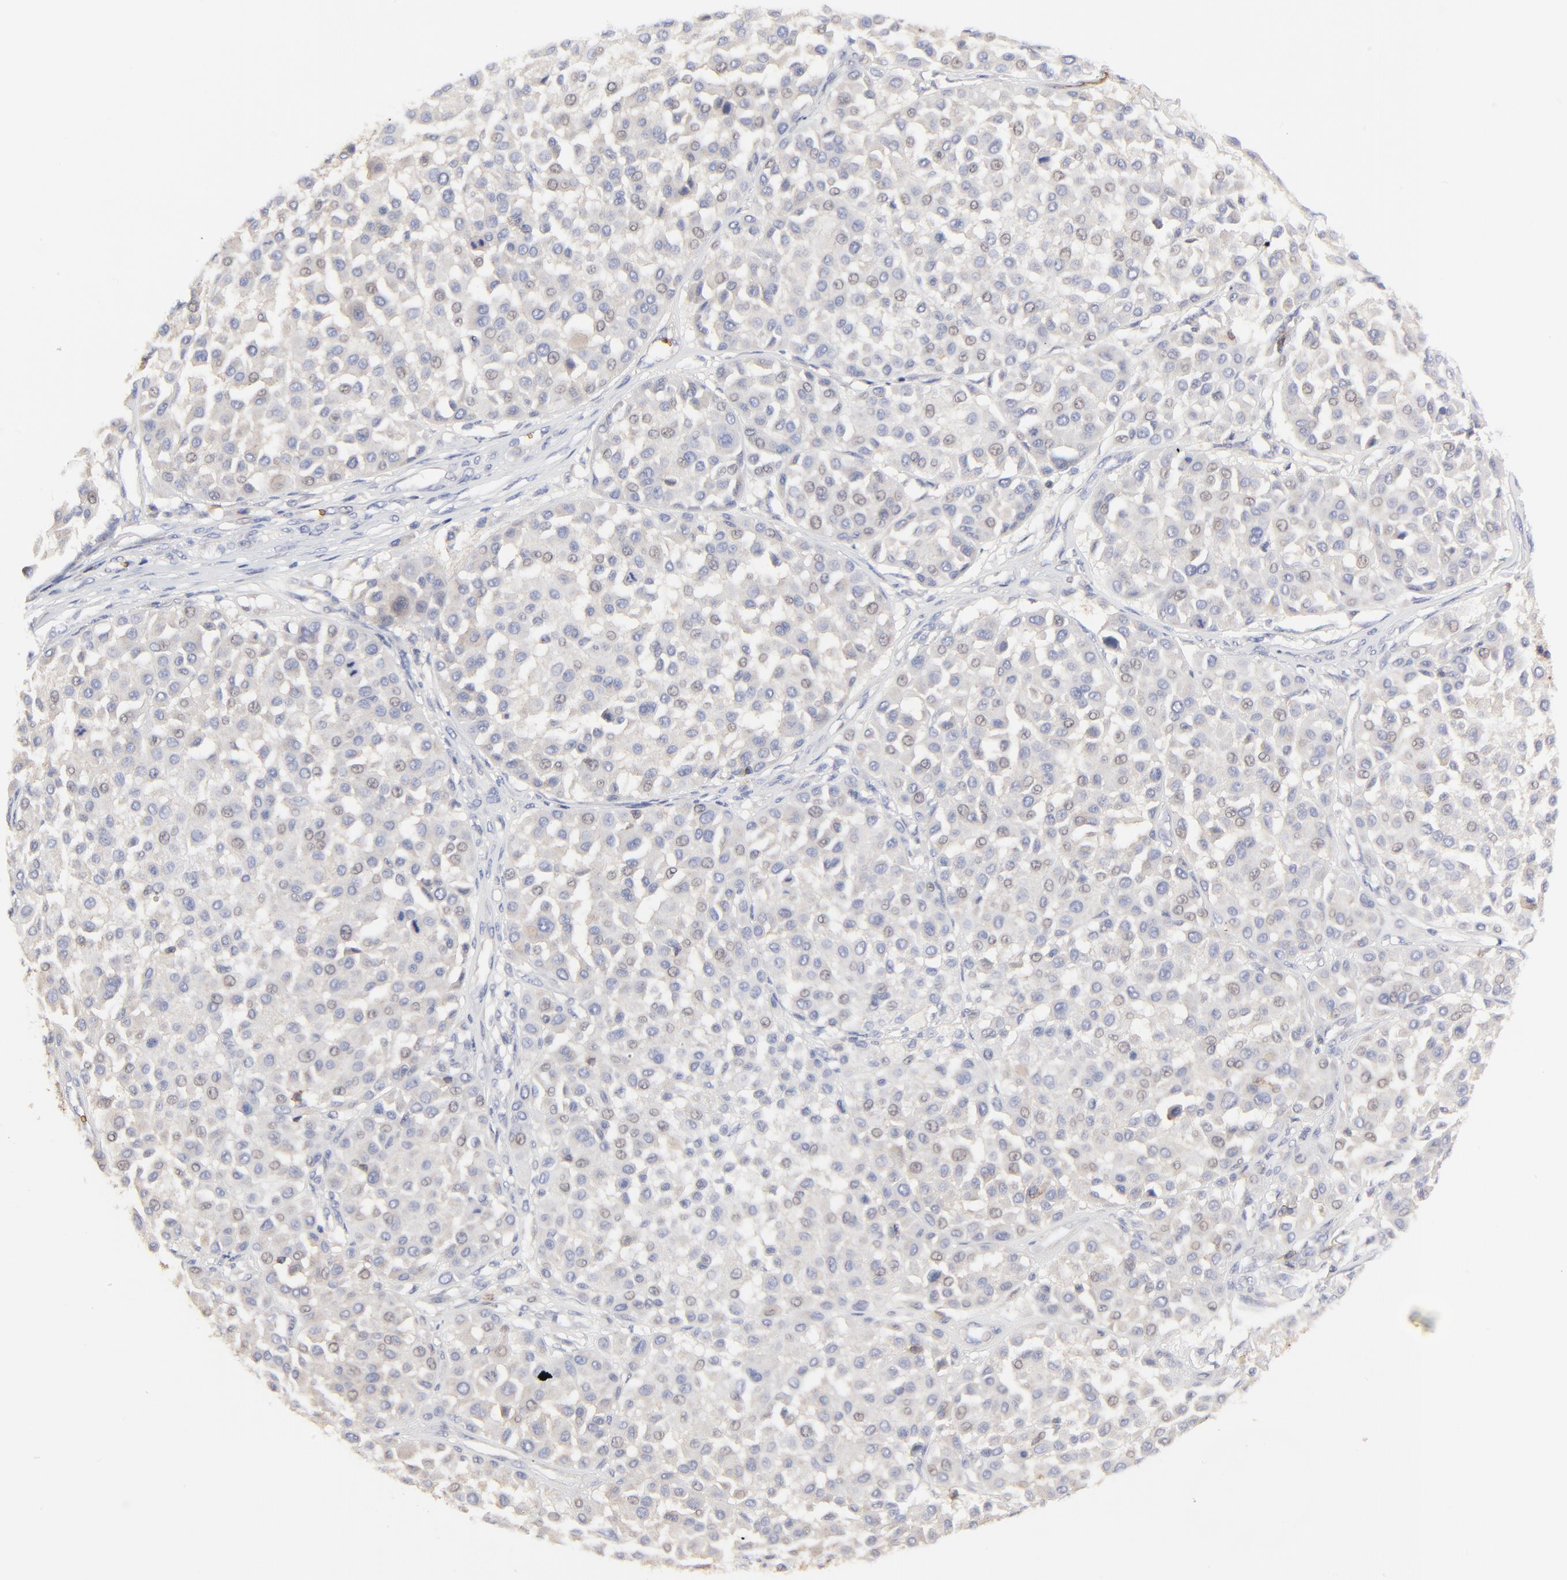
{"staining": {"intensity": "negative", "quantity": "none", "location": "none"}, "tissue": "melanoma", "cell_type": "Tumor cells", "image_type": "cancer", "snomed": [{"axis": "morphology", "description": "Malignant melanoma, Metastatic site"}, {"axis": "topography", "description": "Soft tissue"}], "caption": "Melanoma was stained to show a protein in brown. There is no significant staining in tumor cells. (DAB immunohistochemistry visualized using brightfield microscopy, high magnification).", "gene": "PAG1", "patient": {"sex": "male", "age": 41}}